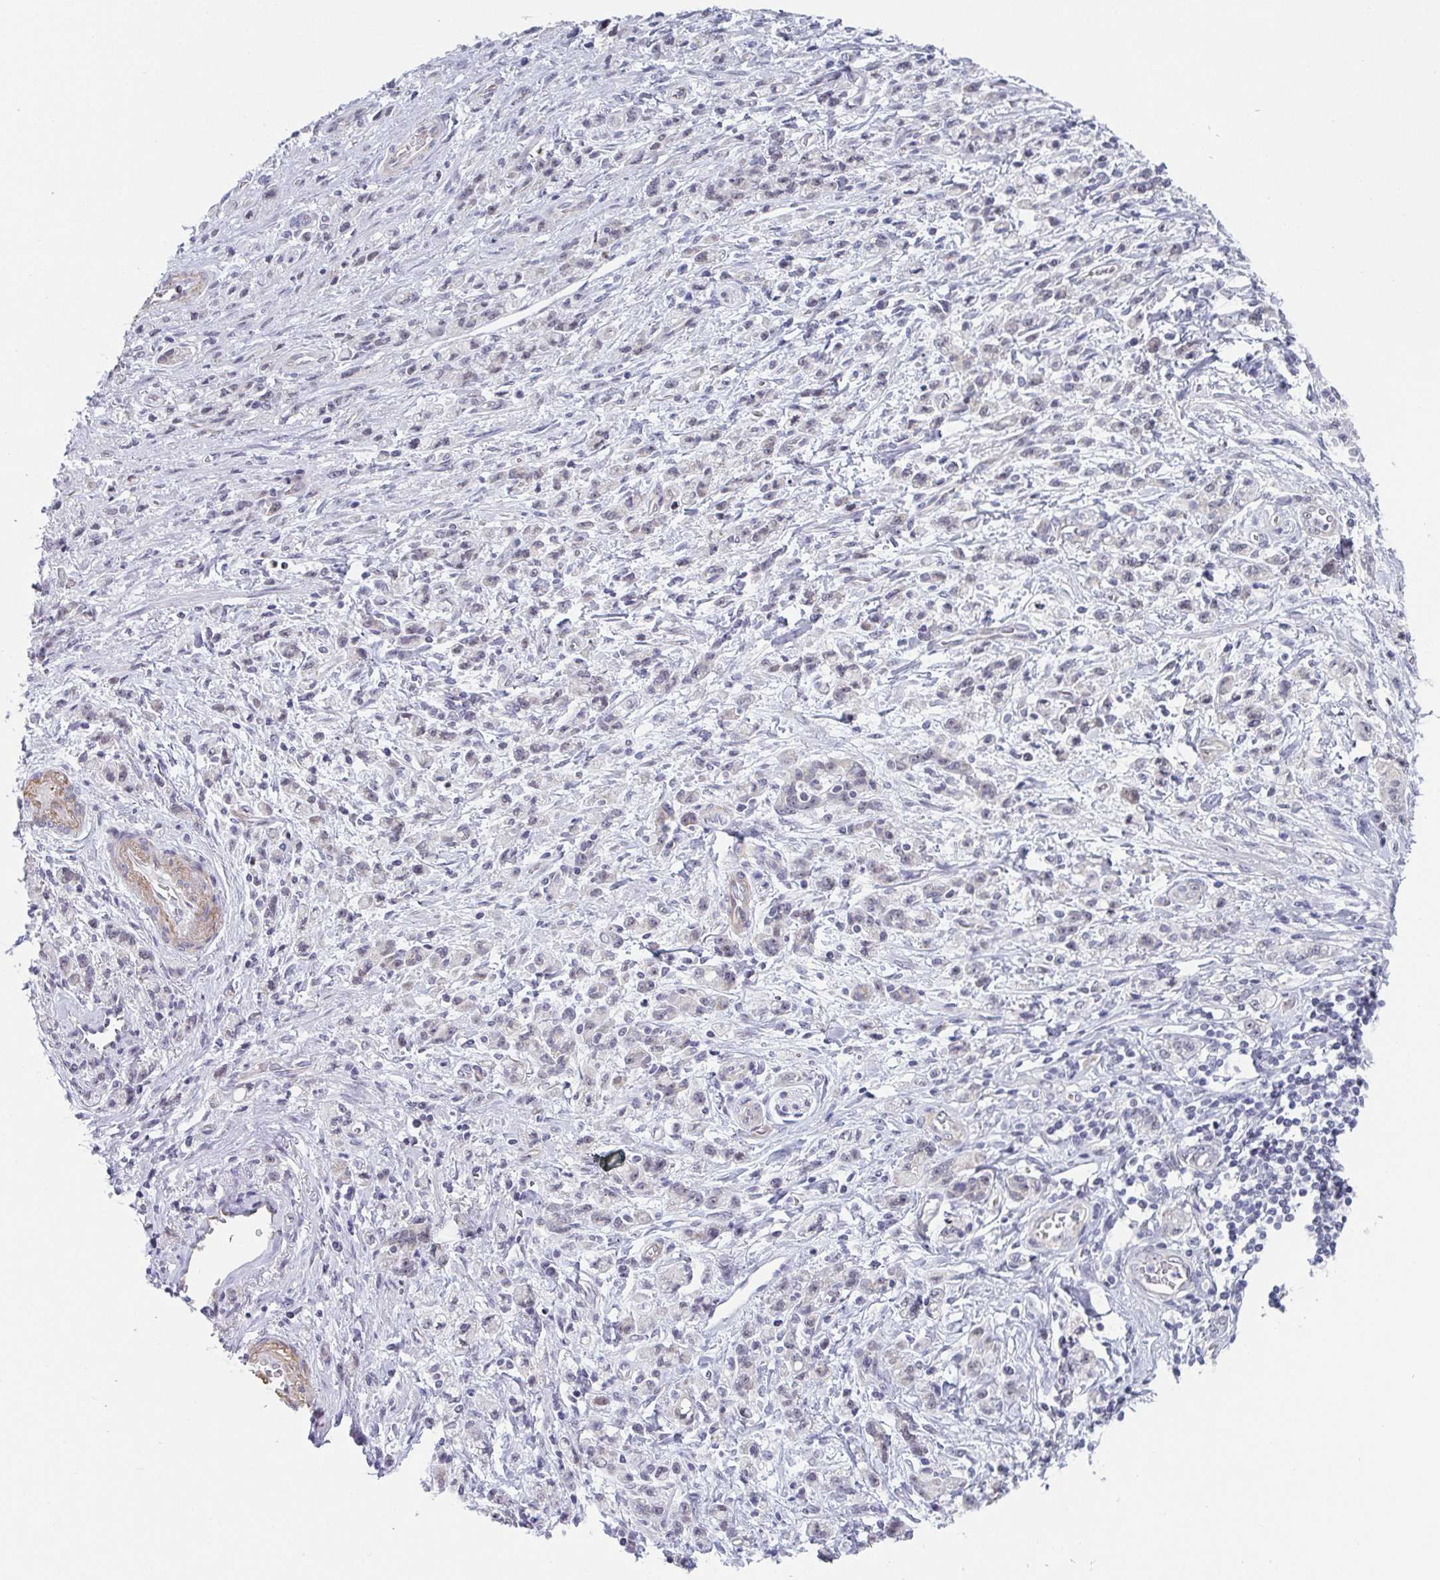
{"staining": {"intensity": "negative", "quantity": "none", "location": "none"}, "tissue": "stomach cancer", "cell_type": "Tumor cells", "image_type": "cancer", "snomed": [{"axis": "morphology", "description": "Adenocarcinoma, NOS"}, {"axis": "topography", "description": "Stomach"}], "caption": "Tumor cells are negative for brown protein staining in stomach cancer.", "gene": "EXOSC7", "patient": {"sex": "male", "age": 77}}